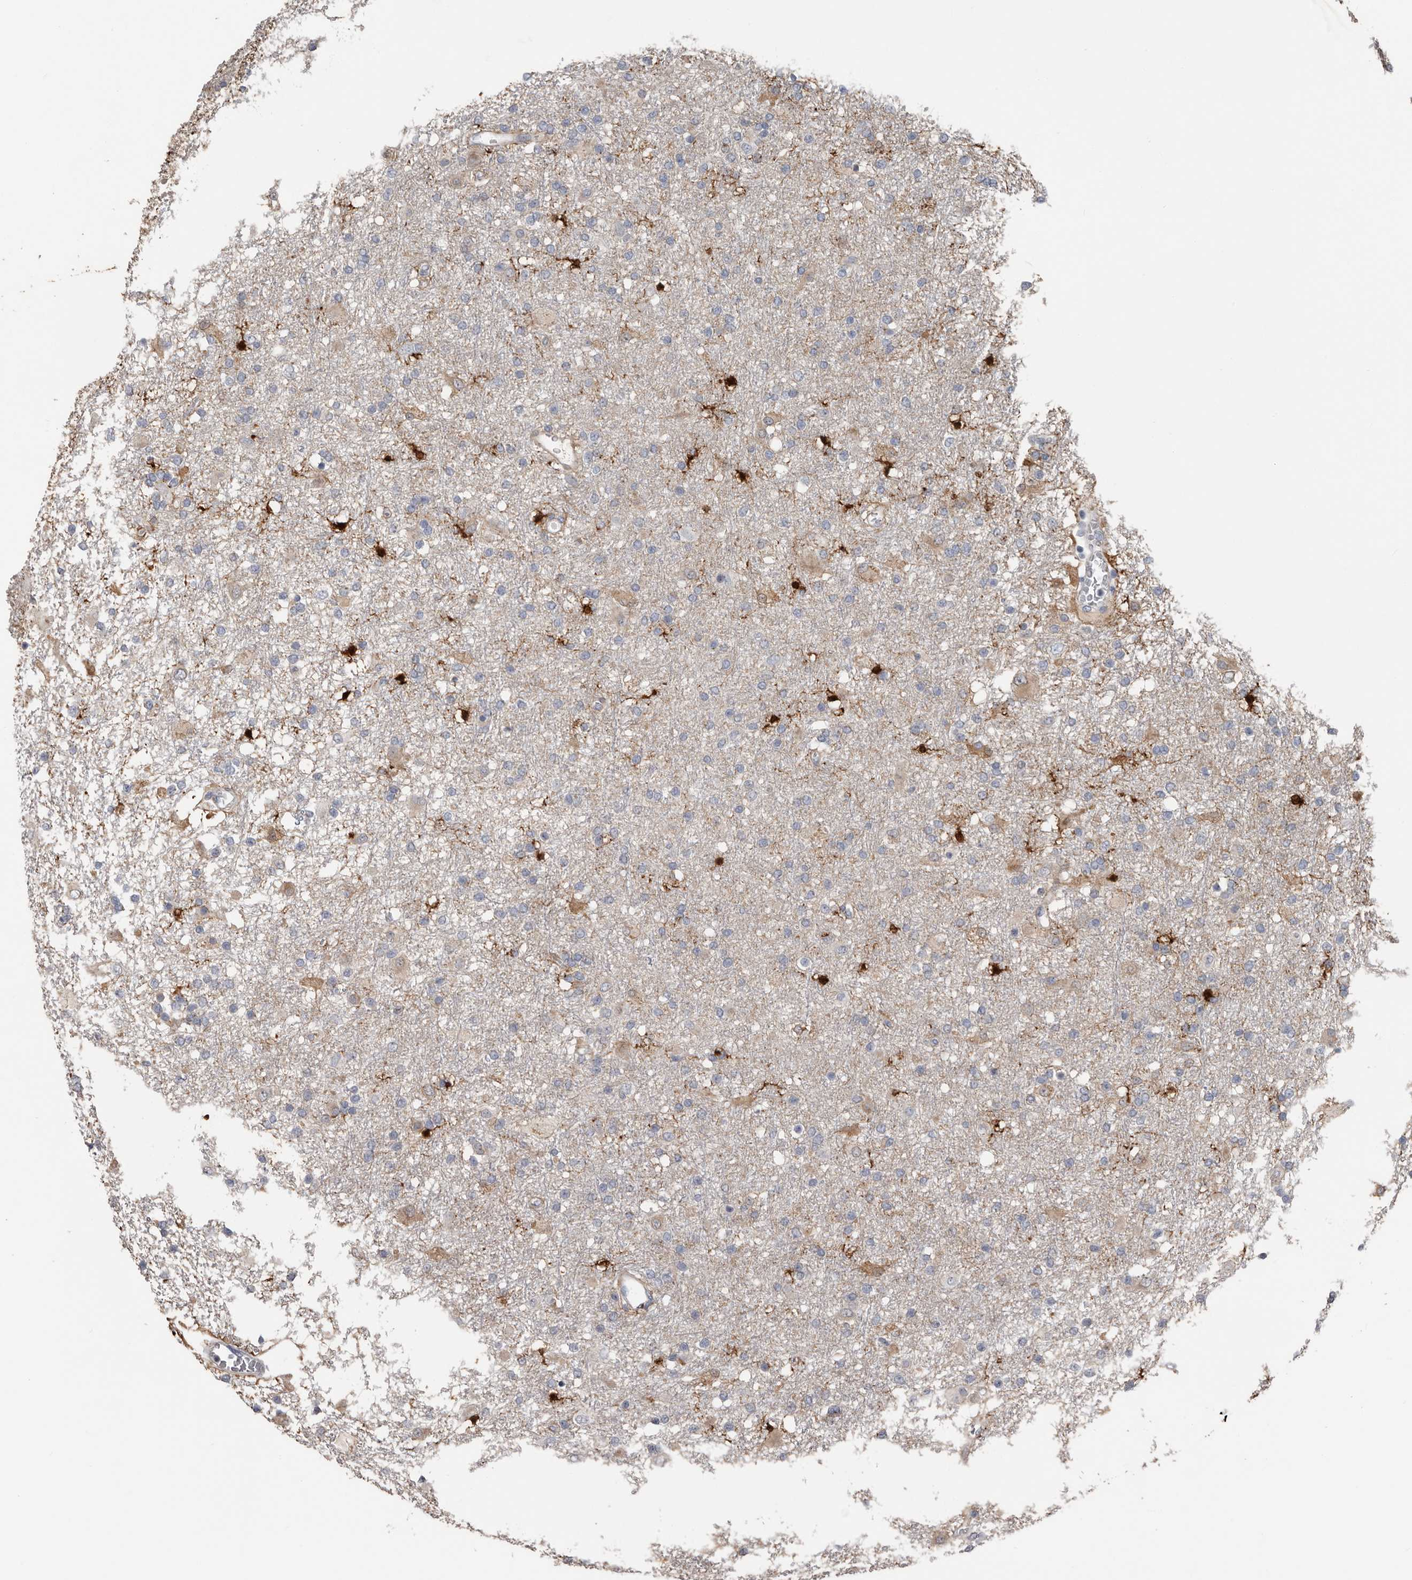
{"staining": {"intensity": "negative", "quantity": "none", "location": "none"}, "tissue": "glioma", "cell_type": "Tumor cells", "image_type": "cancer", "snomed": [{"axis": "morphology", "description": "Glioma, malignant, Low grade"}, {"axis": "topography", "description": "Brain"}], "caption": "IHC histopathology image of neoplastic tissue: malignant glioma (low-grade) stained with DAB (3,3'-diaminobenzidine) reveals no significant protein staining in tumor cells.", "gene": "FABP7", "patient": {"sex": "male", "age": 65}}